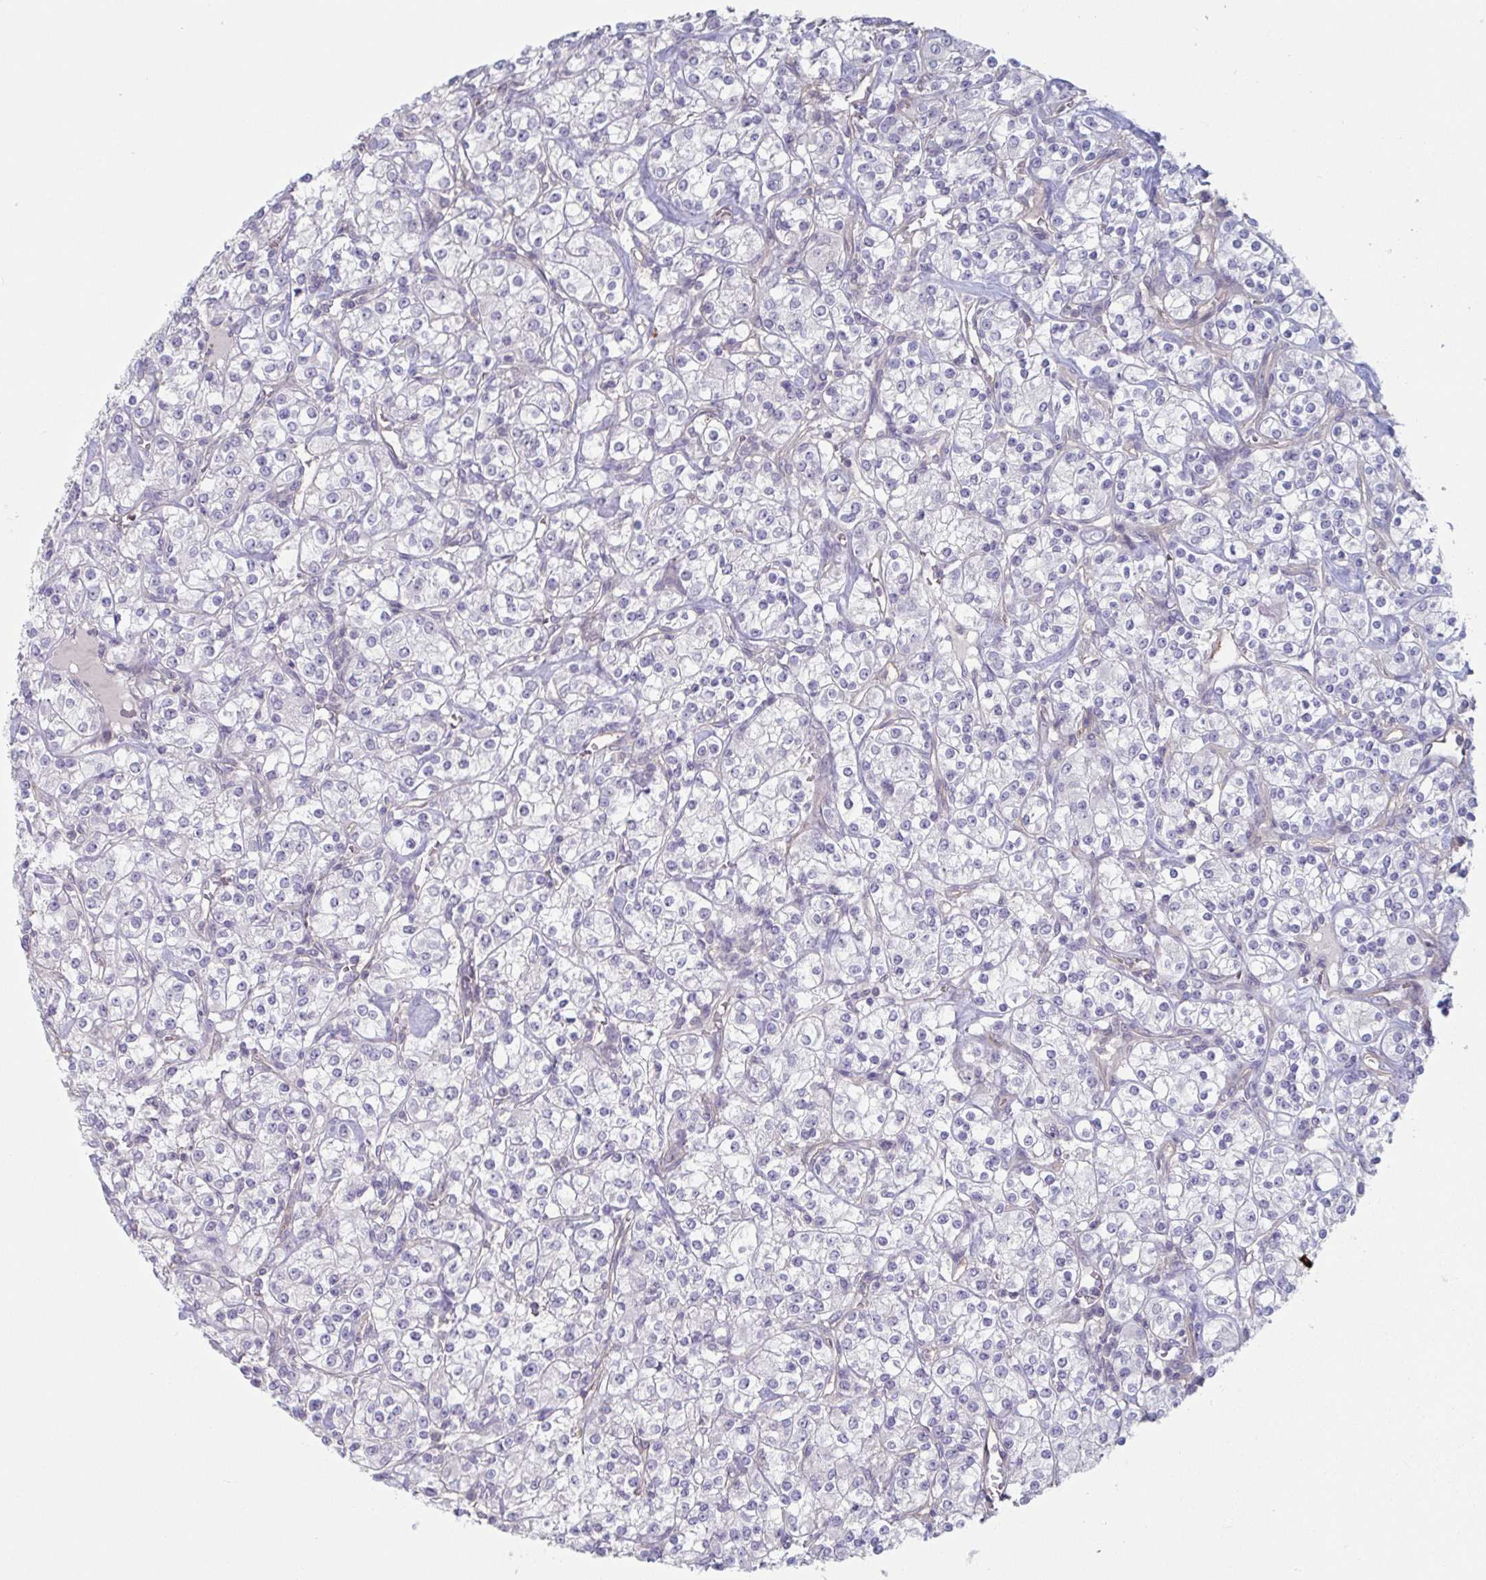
{"staining": {"intensity": "negative", "quantity": "none", "location": "none"}, "tissue": "renal cancer", "cell_type": "Tumor cells", "image_type": "cancer", "snomed": [{"axis": "morphology", "description": "Adenocarcinoma, NOS"}, {"axis": "topography", "description": "Kidney"}], "caption": "The IHC micrograph has no significant expression in tumor cells of renal cancer tissue. (DAB (3,3'-diaminobenzidine) IHC, high magnification).", "gene": "STK26", "patient": {"sex": "male", "age": 77}}